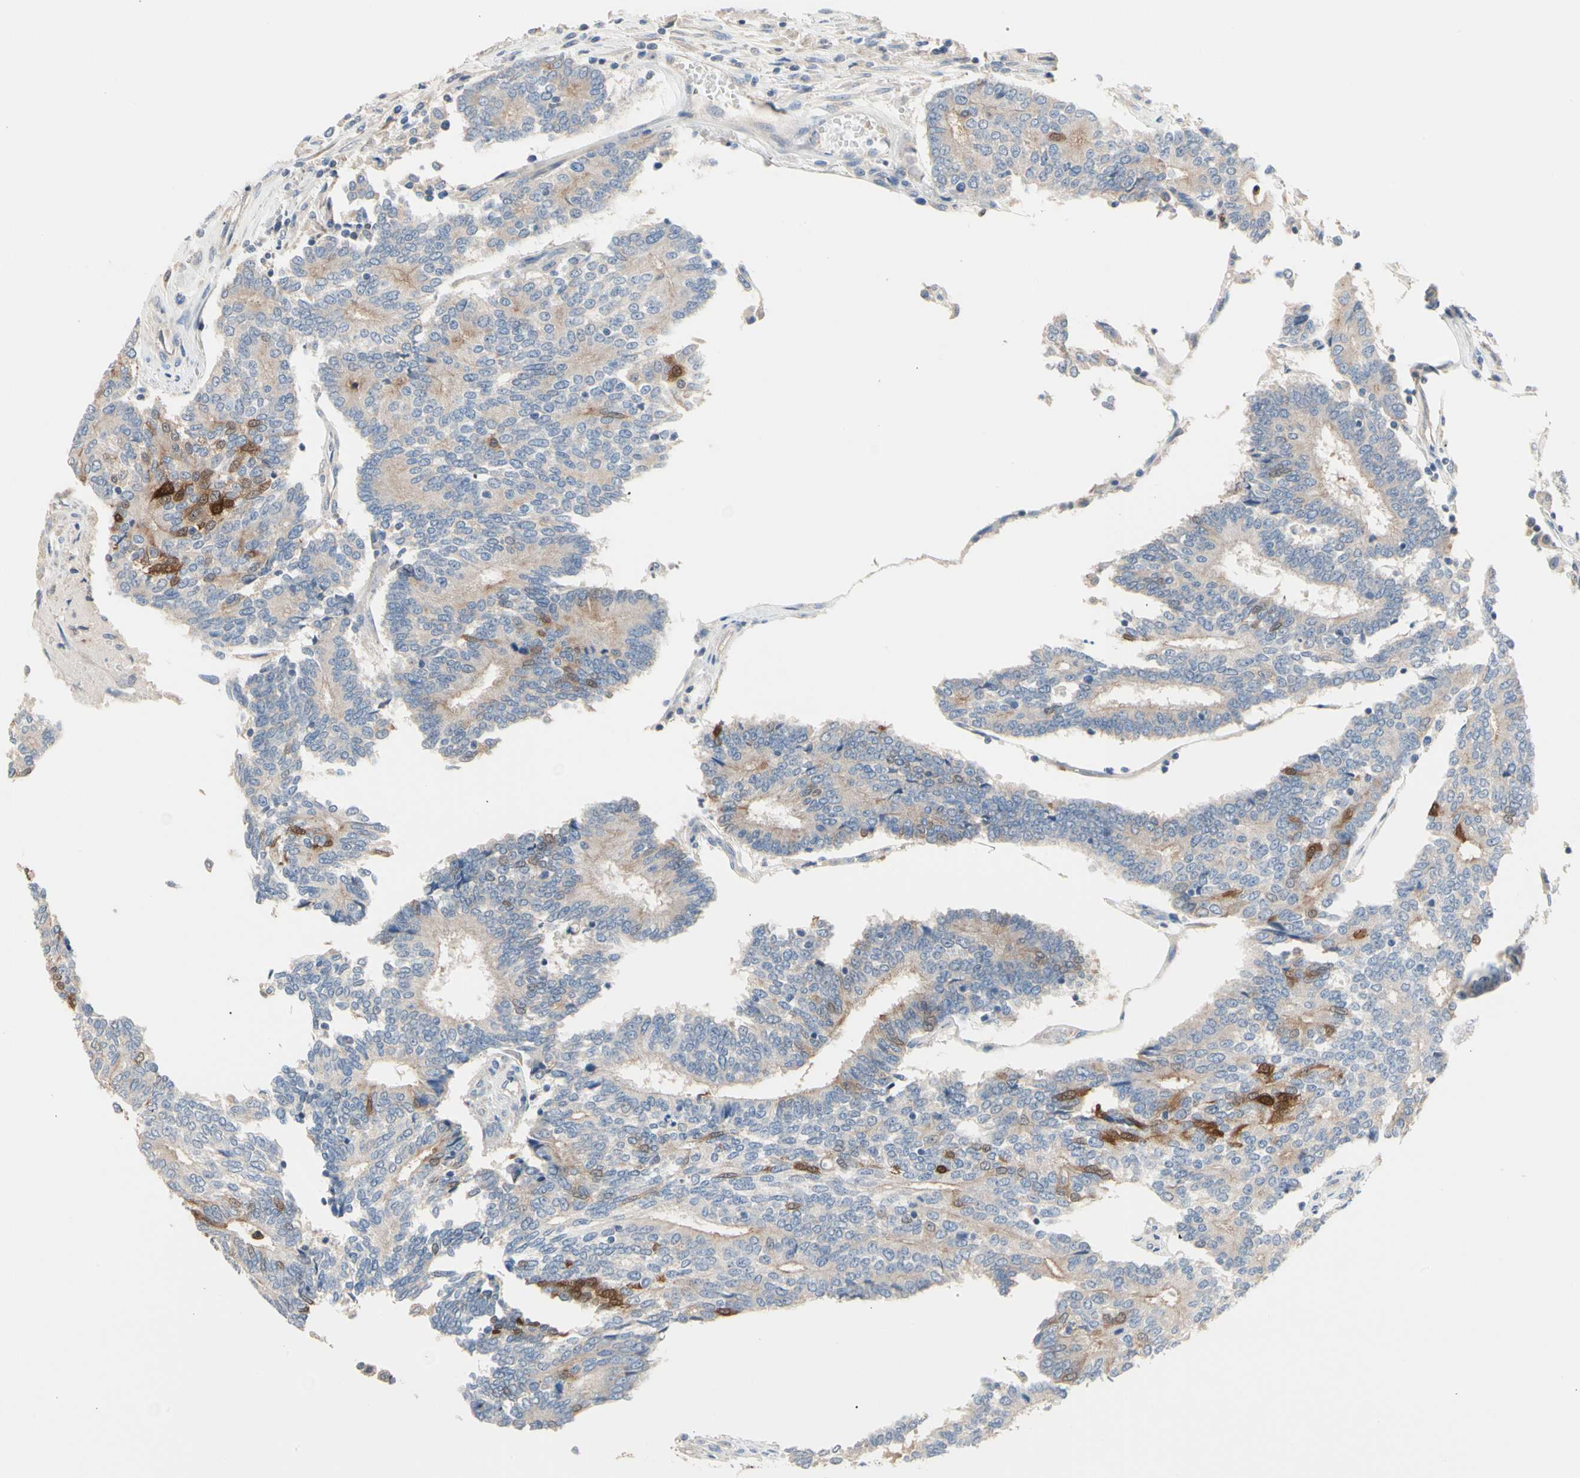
{"staining": {"intensity": "moderate", "quantity": "<25%", "location": "nuclear"}, "tissue": "prostate cancer", "cell_type": "Tumor cells", "image_type": "cancer", "snomed": [{"axis": "morphology", "description": "Adenocarcinoma, High grade"}, {"axis": "topography", "description": "Prostate"}], "caption": "Immunohistochemistry (IHC) of human prostate high-grade adenocarcinoma shows low levels of moderate nuclear staining in about <25% of tumor cells.", "gene": "BBOX1", "patient": {"sex": "male", "age": 55}}